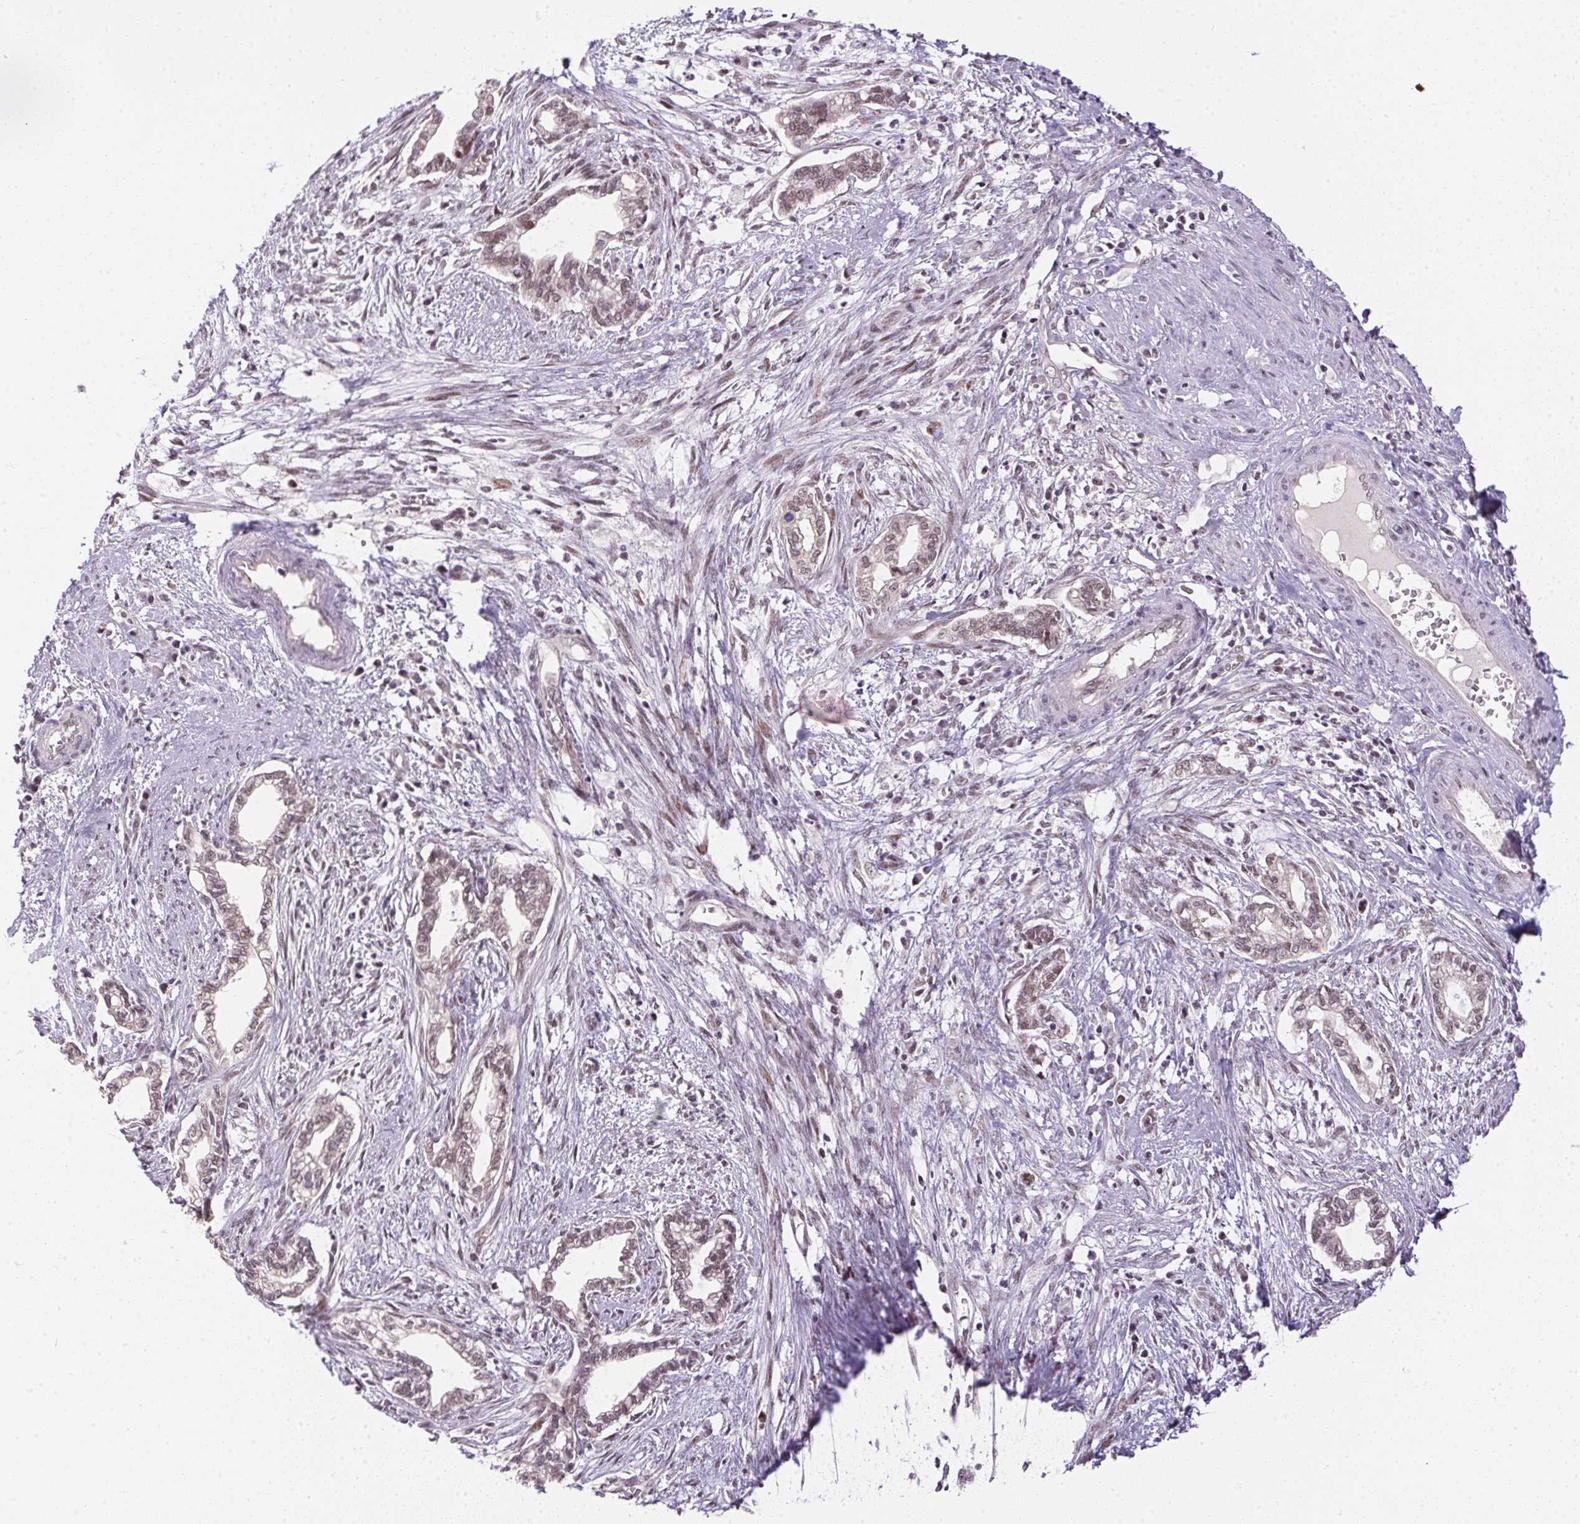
{"staining": {"intensity": "weak", "quantity": ">75%", "location": "nuclear"}, "tissue": "cervical cancer", "cell_type": "Tumor cells", "image_type": "cancer", "snomed": [{"axis": "morphology", "description": "Adenocarcinoma, NOS"}, {"axis": "topography", "description": "Cervix"}], "caption": "Adenocarcinoma (cervical) stained with DAB immunohistochemistry demonstrates low levels of weak nuclear positivity in approximately >75% of tumor cells.", "gene": "KDM4D", "patient": {"sex": "female", "age": 62}}